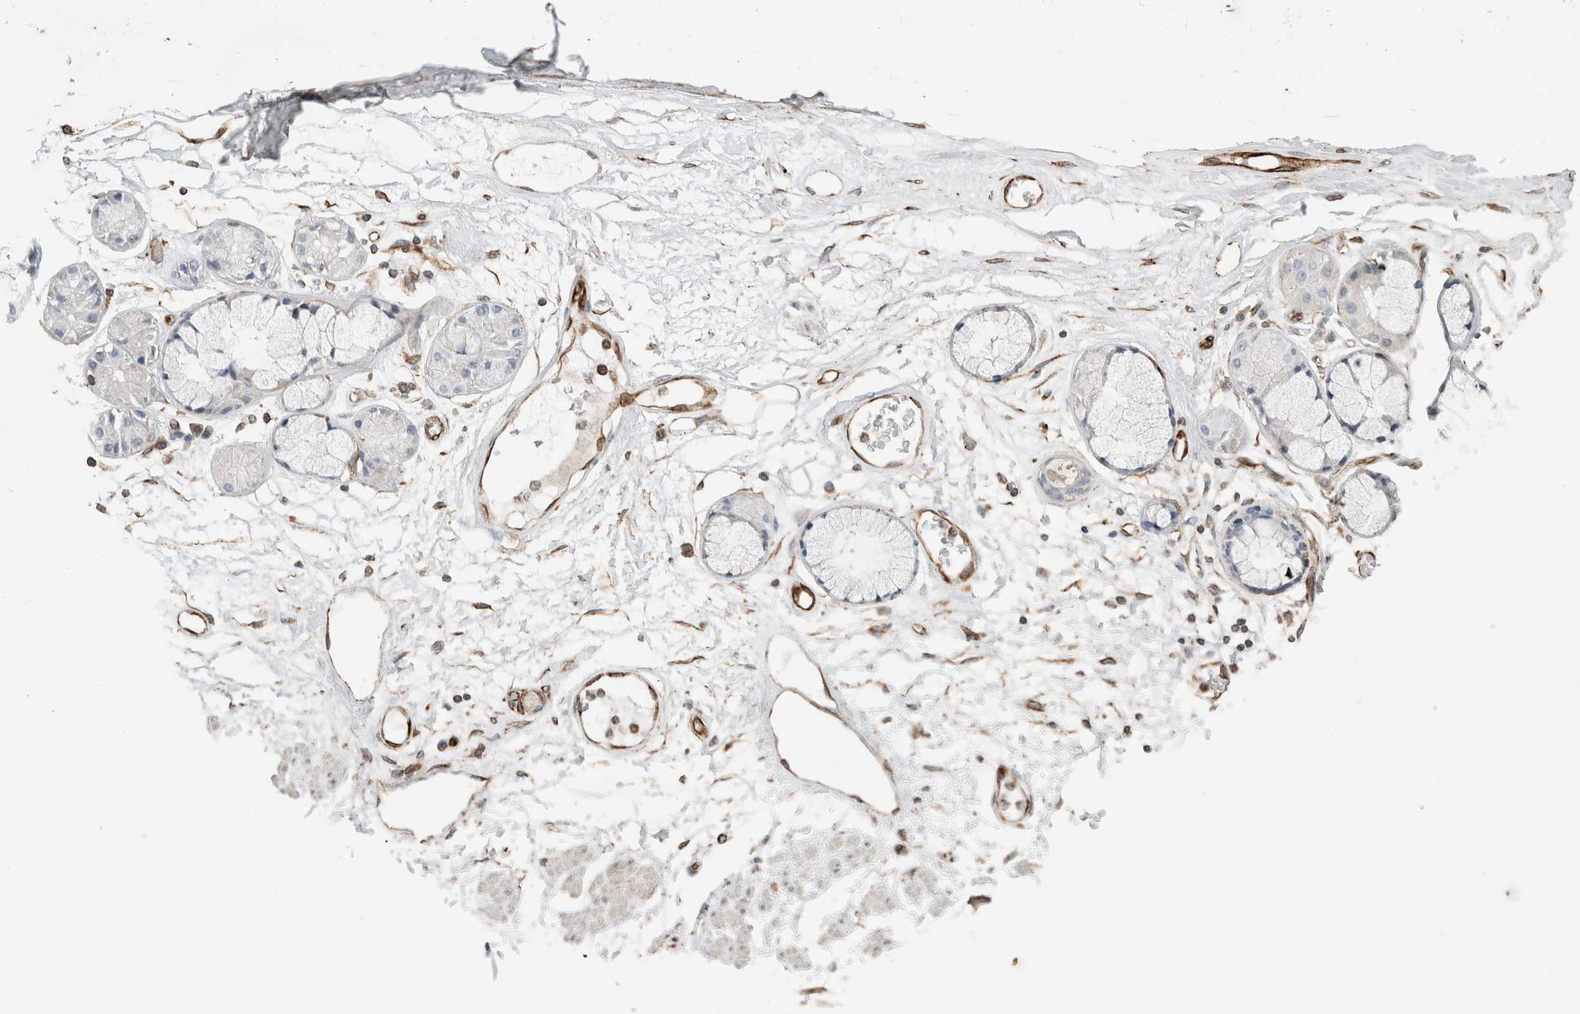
{"staining": {"intensity": "moderate", "quantity": "25%-75%", "location": "cytoplasmic/membranous"}, "tissue": "adipose tissue", "cell_type": "Adipocytes", "image_type": "normal", "snomed": [{"axis": "morphology", "description": "Normal tissue, NOS"}, {"axis": "topography", "description": "Bronchus"}], "caption": "Adipose tissue was stained to show a protein in brown. There is medium levels of moderate cytoplasmic/membranous staining in about 25%-75% of adipocytes. (Stains: DAB (3,3'-diaminobenzidine) in brown, nuclei in blue, Microscopy: brightfield microscopy at high magnification).", "gene": "LY86", "patient": {"sex": "male", "age": 66}}